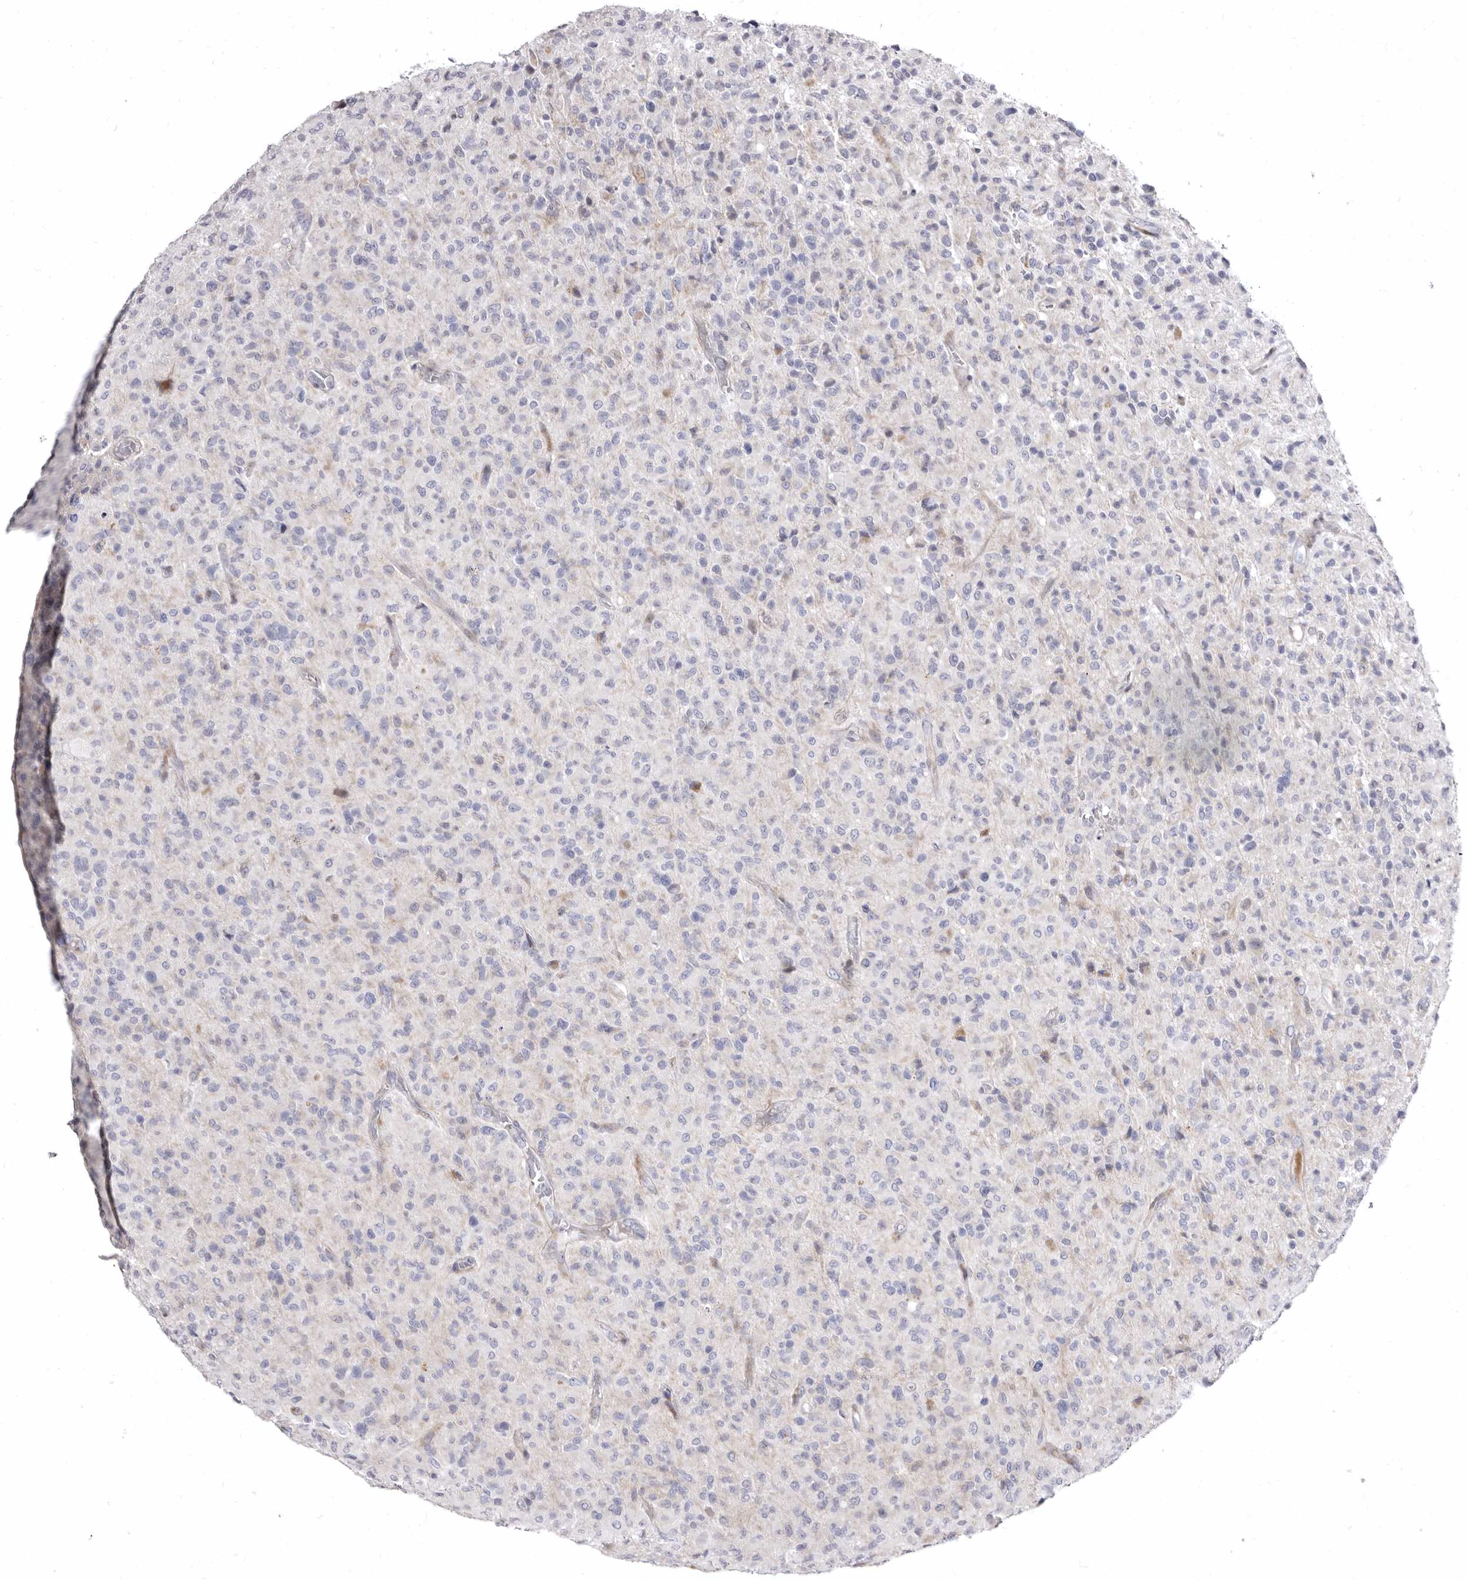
{"staining": {"intensity": "negative", "quantity": "none", "location": "none"}, "tissue": "glioma", "cell_type": "Tumor cells", "image_type": "cancer", "snomed": [{"axis": "morphology", "description": "Glioma, malignant, High grade"}, {"axis": "topography", "description": "Brain"}], "caption": "DAB (3,3'-diaminobenzidine) immunohistochemical staining of human glioma reveals no significant staining in tumor cells.", "gene": "AIDA", "patient": {"sex": "female", "age": 57}}